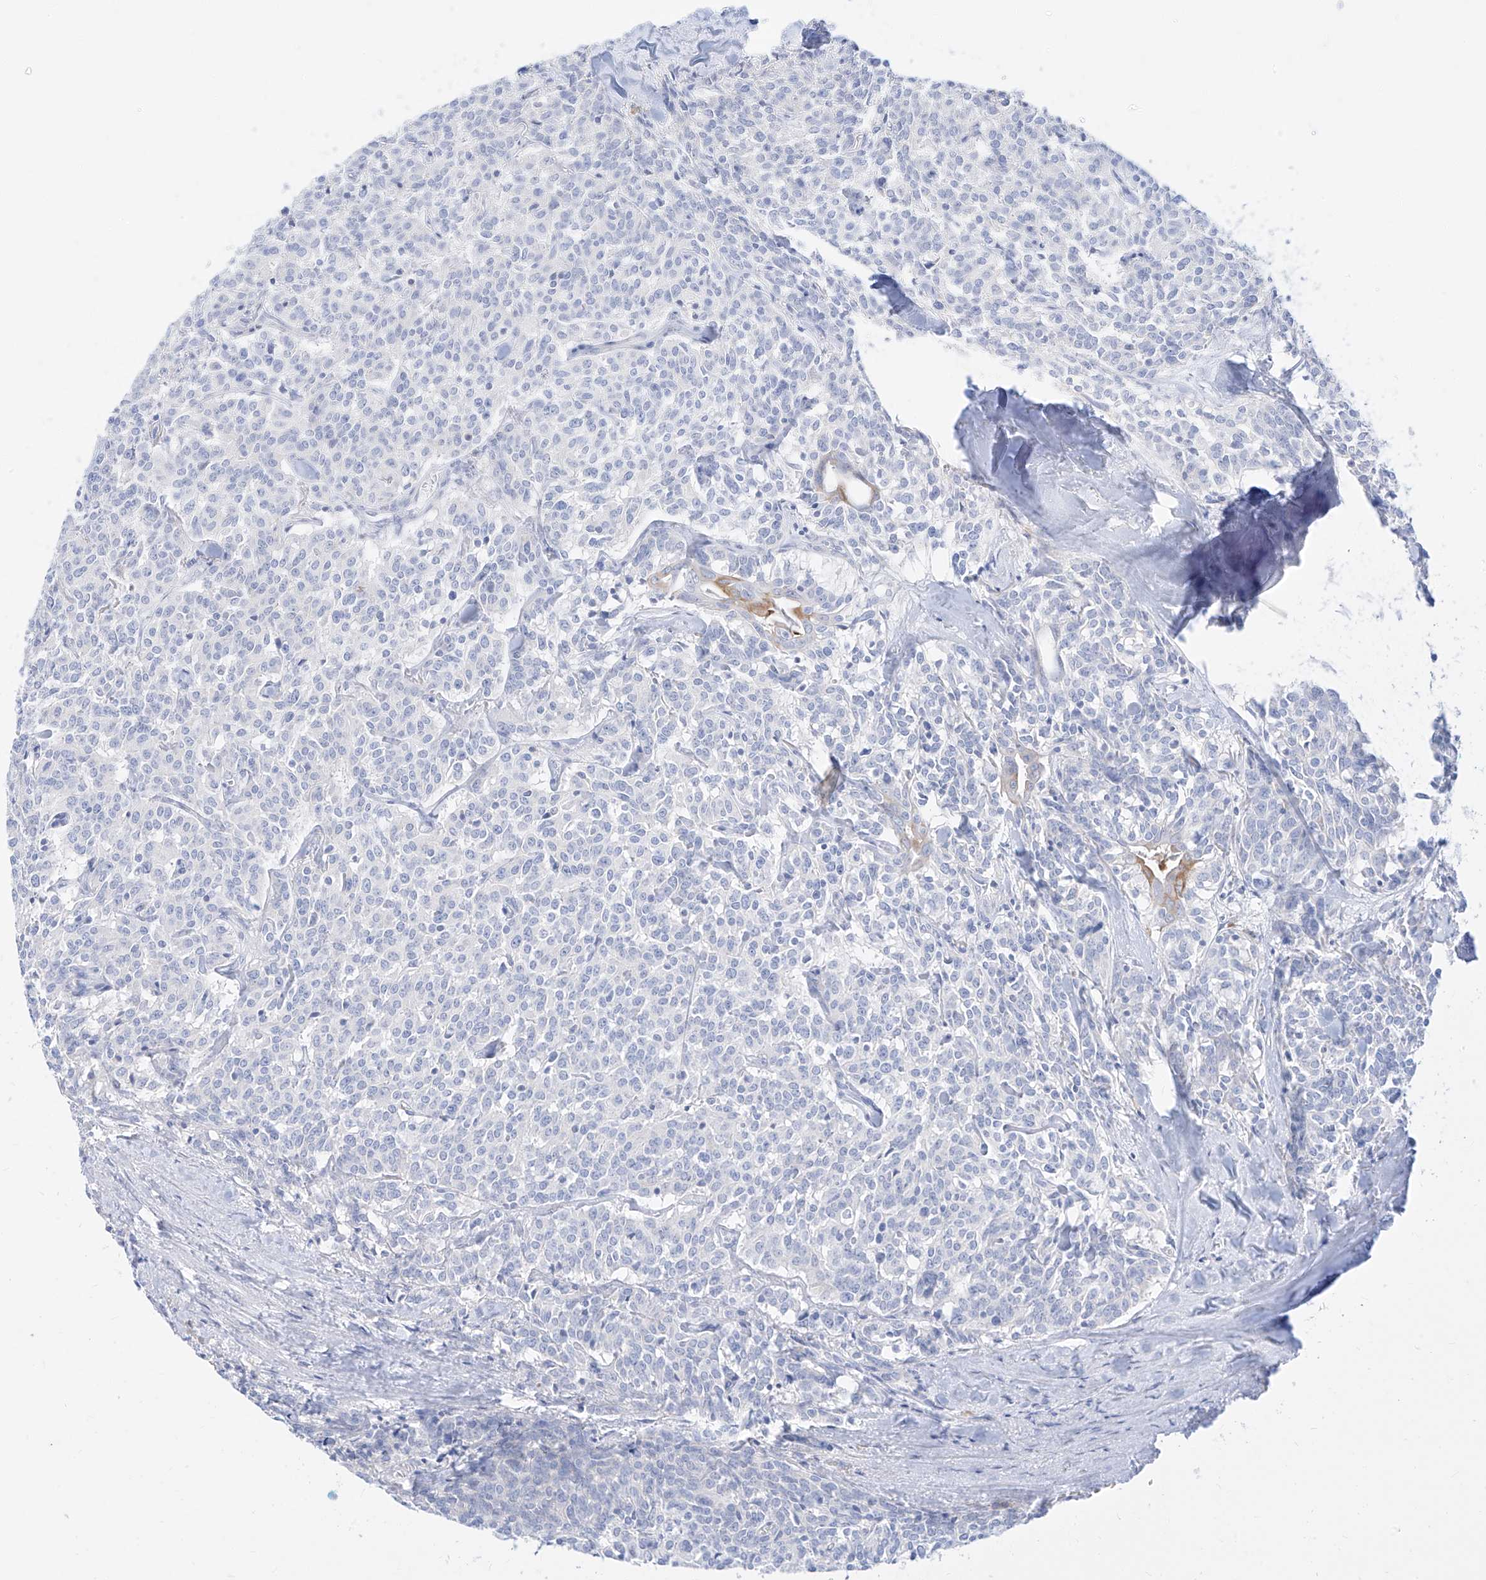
{"staining": {"intensity": "negative", "quantity": "none", "location": "none"}, "tissue": "carcinoid", "cell_type": "Tumor cells", "image_type": "cancer", "snomed": [{"axis": "morphology", "description": "Carcinoid, malignant, NOS"}, {"axis": "topography", "description": "Lung"}], "caption": "This is an immunohistochemistry (IHC) micrograph of human carcinoid. There is no staining in tumor cells.", "gene": "SYTL3", "patient": {"sex": "female", "age": 46}}